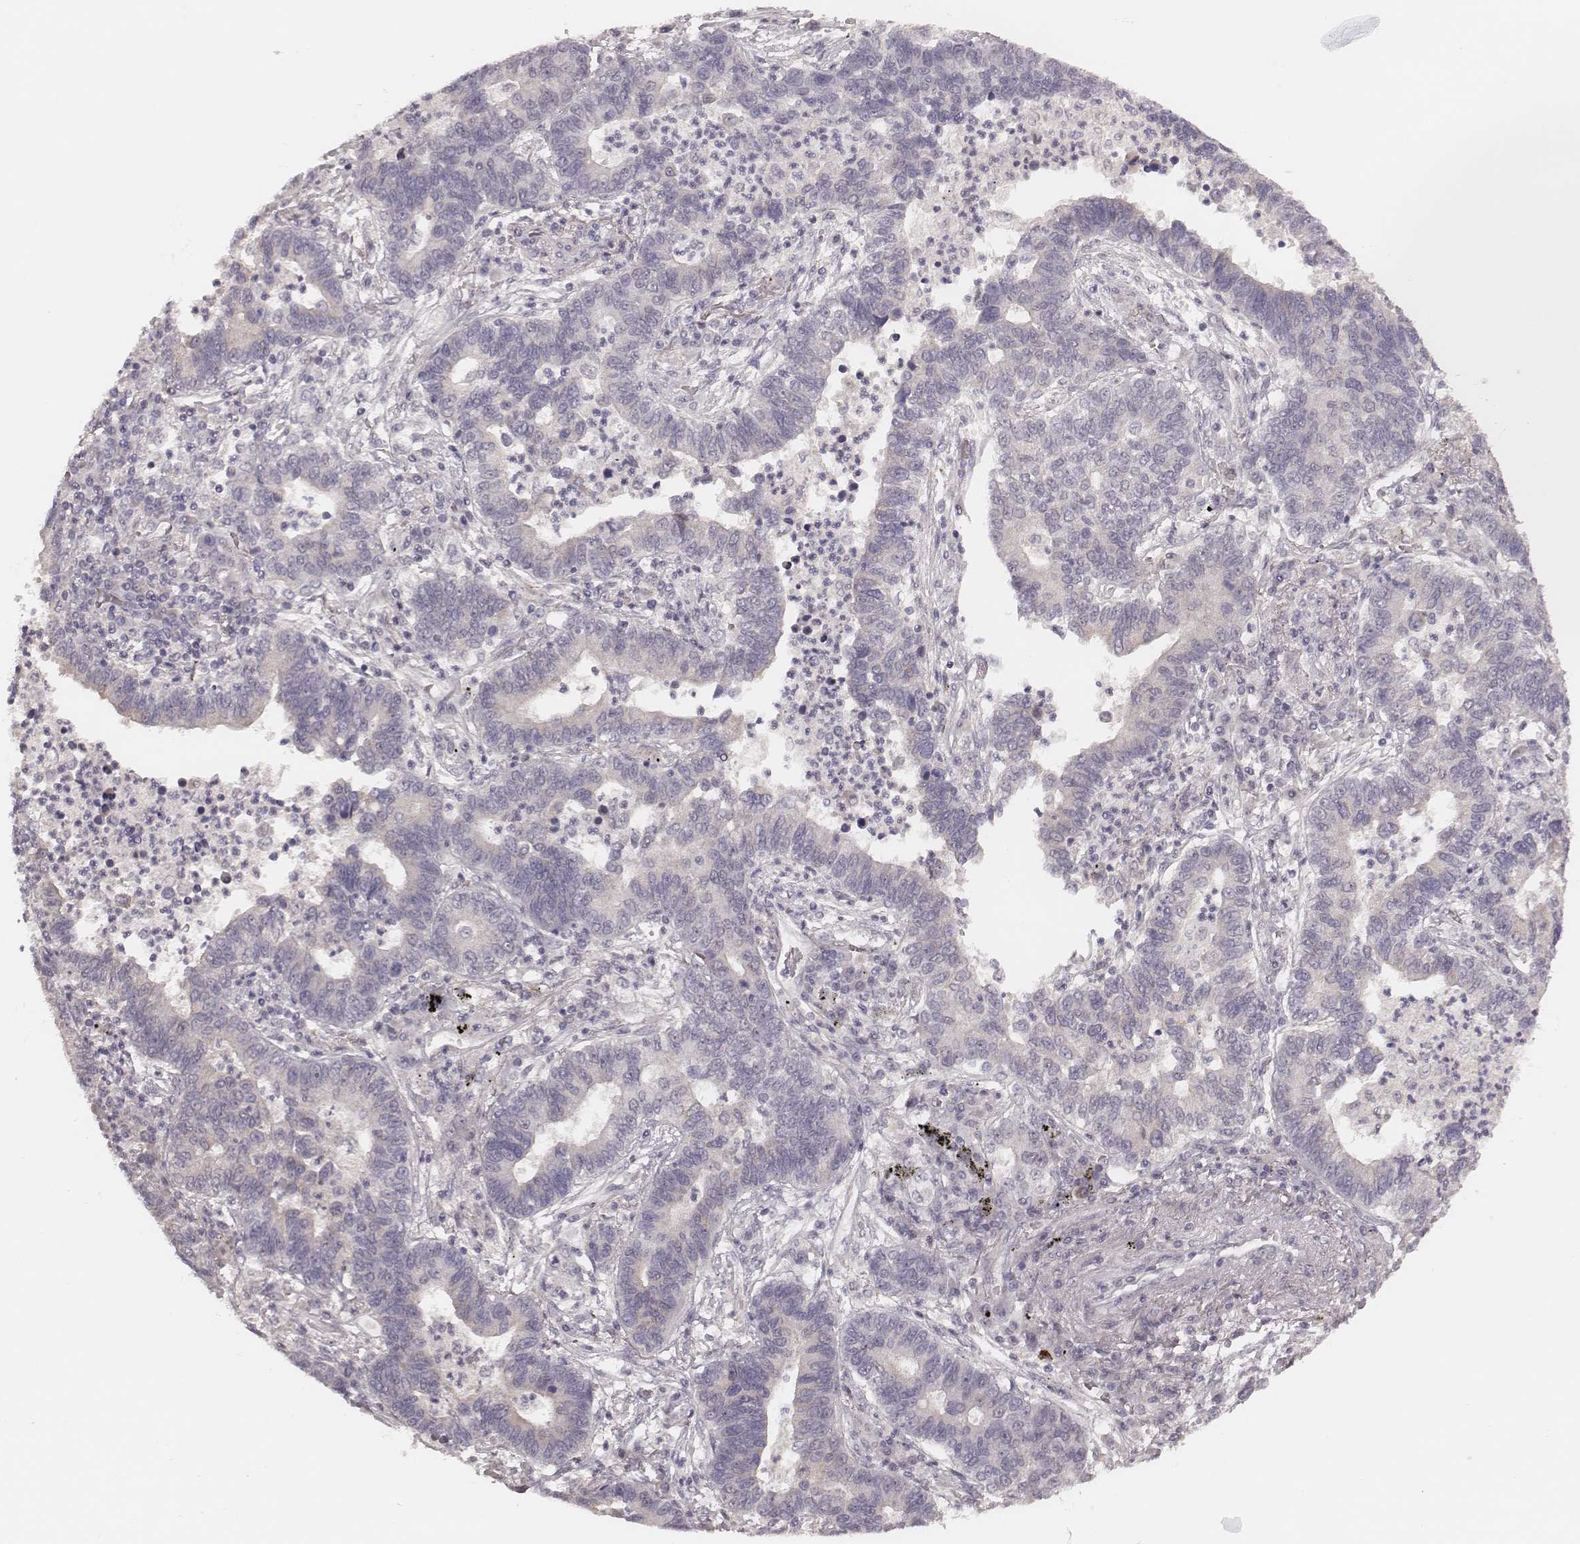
{"staining": {"intensity": "negative", "quantity": "none", "location": "none"}, "tissue": "lung cancer", "cell_type": "Tumor cells", "image_type": "cancer", "snomed": [{"axis": "morphology", "description": "Adenocarcinoma, NOS"}, {"axis": "topography", "description": "Lung"}], "caption": "The immunohistochemistry (IHC) histopathology image has no significant expression in tumor cells of adenocarcinoma (lung) tissue.", "gene": "FAM13B", "patient": {"sex": "female", "age": 57}}